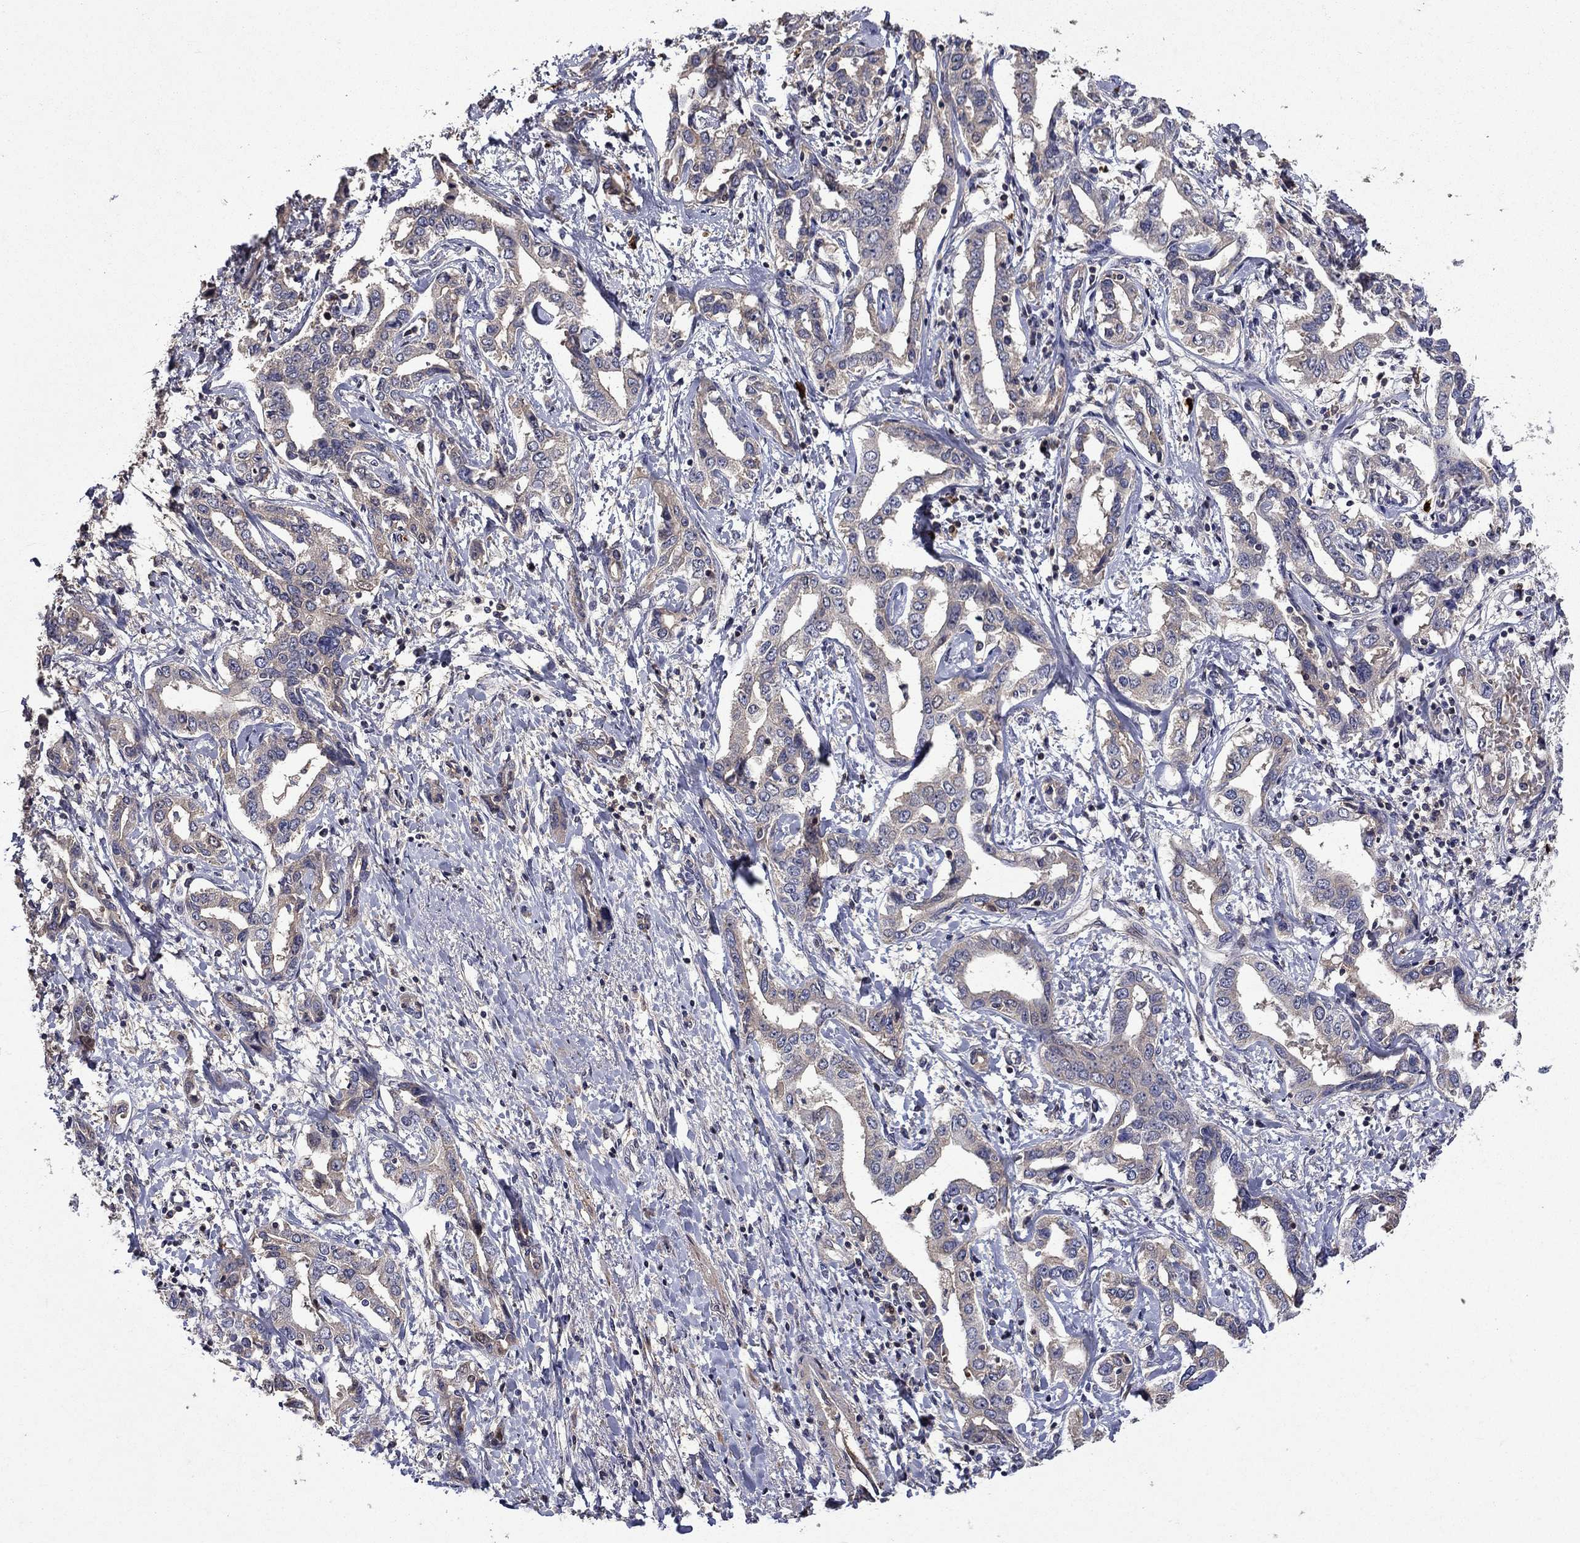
{"staining": {"intensity": "weak", "quantity": "25%-75%", "location": "cytoplasmic/membranous"}, "tissue": "liver cancer", "cell_type": "Tumor cells", "image_type": "cancer", "snomed": [{"axis": "morphology", "description": "Cholangiocarcinoma"}, {"axis": "topography", "description": "Liver"}], "caption": "IHC histopathology image of neoplastic tissue: liver cholangiocarcinoma stained using IHC demonstrates low levels of weak protein expression localized specifically in the cytoplasmic/membranous of tumor cells, appearing as a cytoplasmic/membranous brown color.", "gene": "SATB1", "patient": {"sex": "male", "age": 59}}